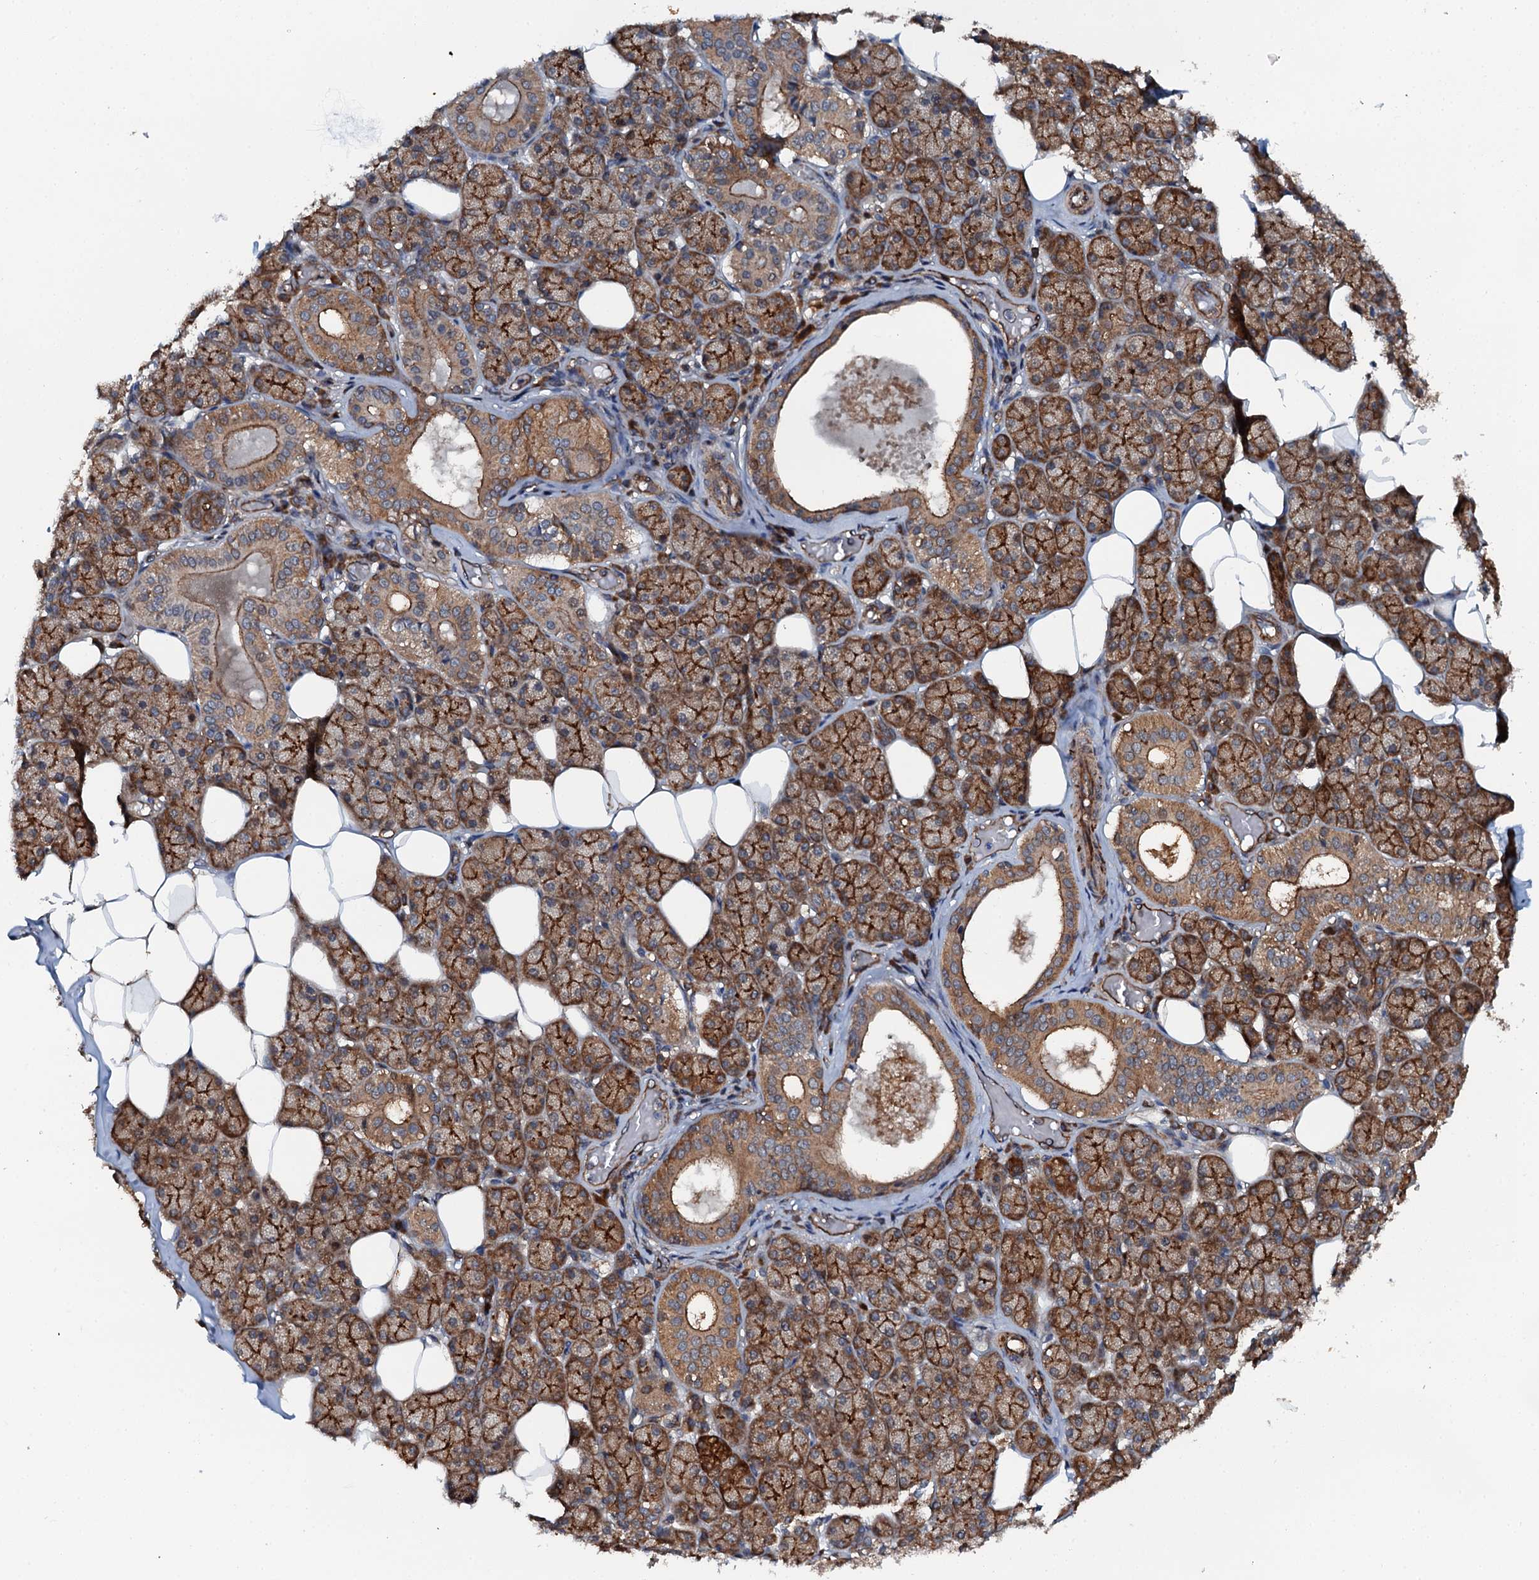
{"staining": {"intensity": "strong", "quantity": "25%-75%", "location": "cytoplasmic/membranous"}, "tissue": "salivary gland", "cell_type": "Glandular cells", "image_type": "normal", "snomed": [{"axis": "morphology", "description": "Normal tissue, NOS"}, {"axis": "topography", "description": "Salivary gland"}], "caption": "Salivary gland stained with immunohistochemistry demonstrates strong cytoplasmic/membranous staining in about 25%-75% of glandular cells. Nuclei are stained in blue.", "gene": "FLYWCH1", "patient": {"sex": "female", "age": 33}}